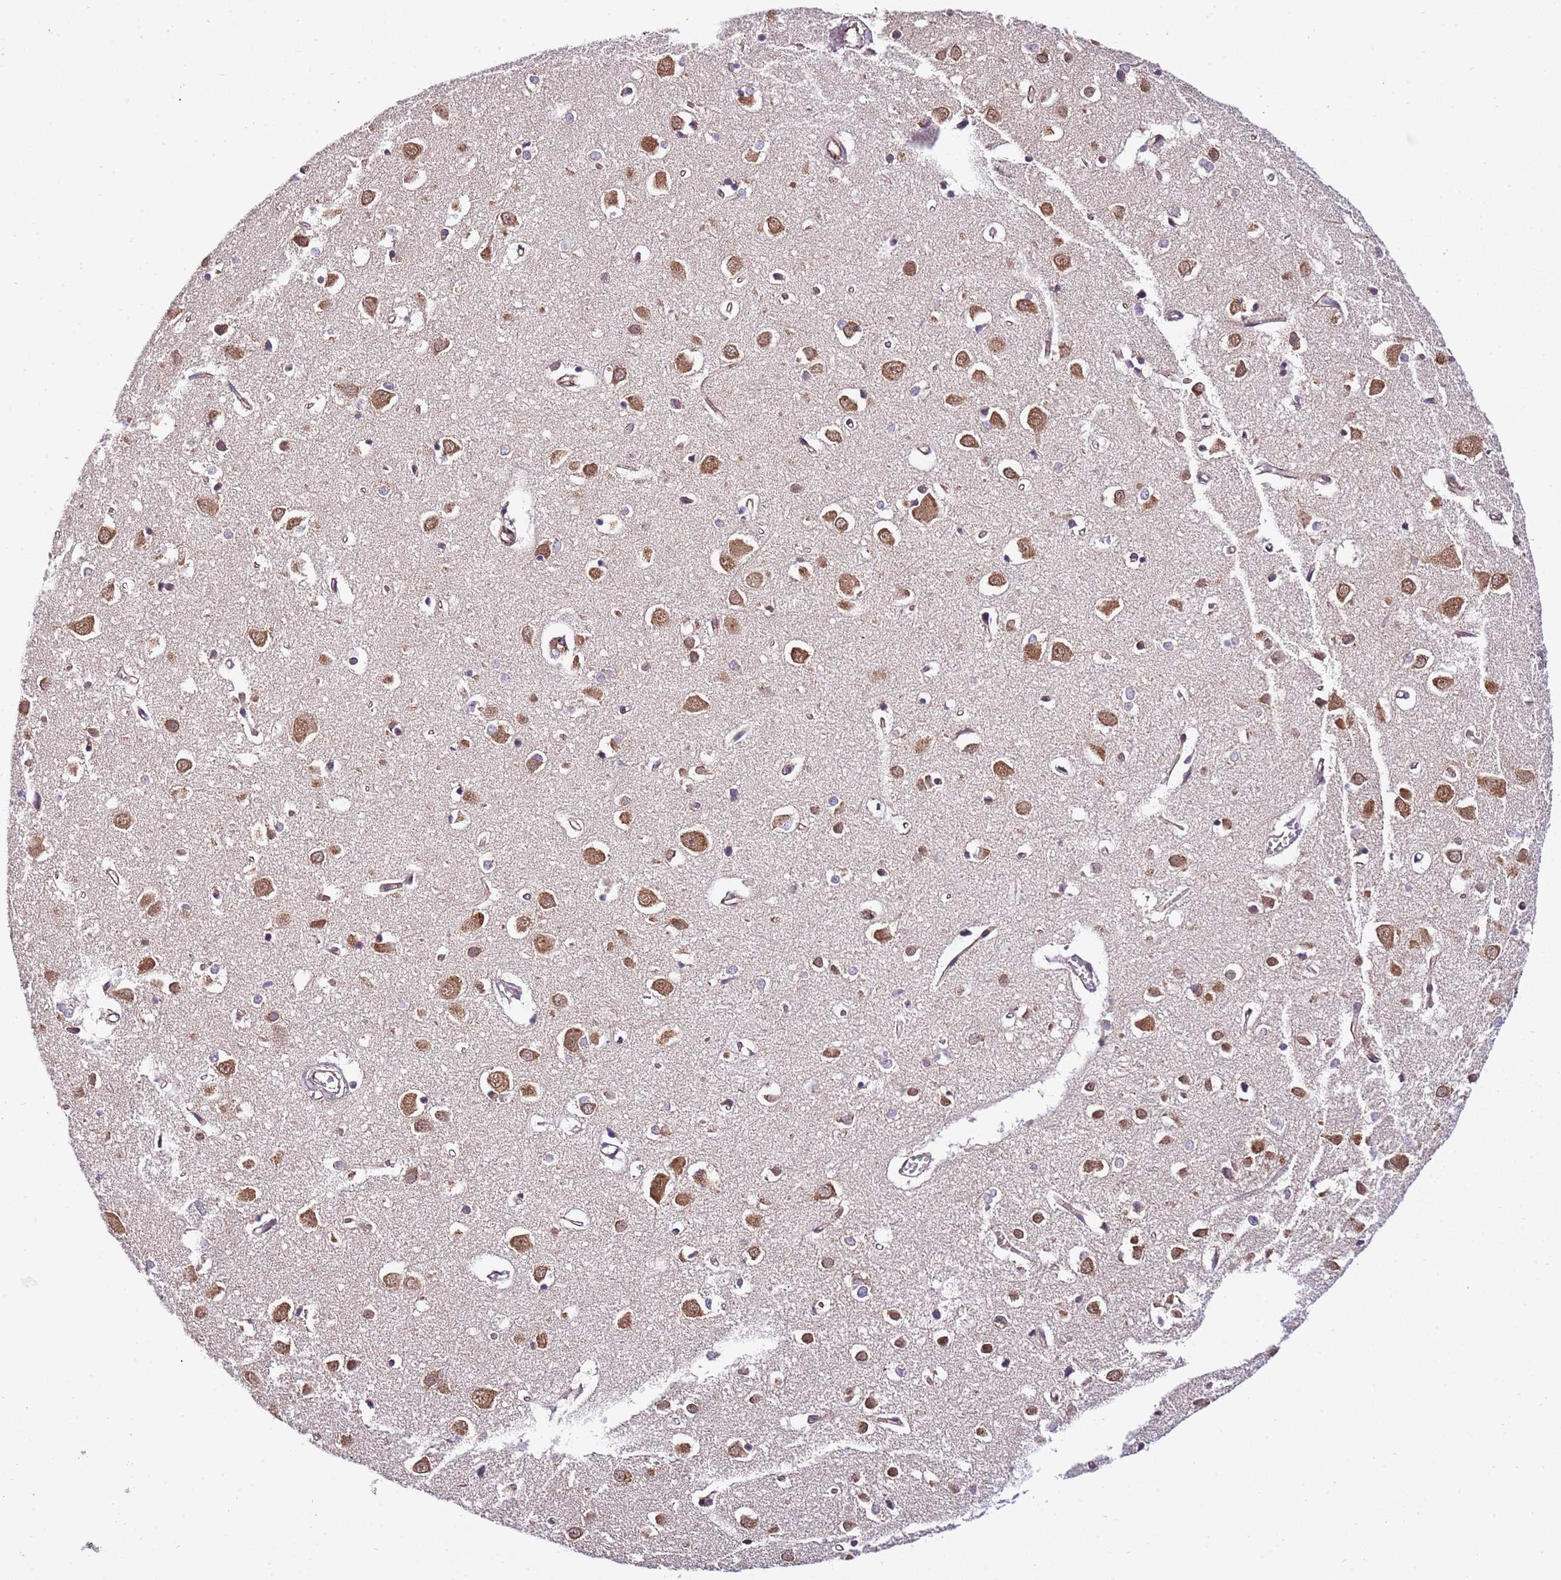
{"staining": {"intensity": "weak", "quantity": ">75%", "location": "cytoplasmic/membranous"}, "tissue": "cerebral cortex", "cell_type": "Endothelial cells", "image_type": "normal", "snomed": [{"axis": "morphology", "description": "Normal tissue, NOS"}, {"axis": "topography", "description": "Cerebral cortex"}], "caption": "Brown immunohistochemical staining in unremarkable human cerebral cortex demonstrates weak cytoplasmic/membranous expression in approximately >75% of endothelial cells.", "gene": "DONSON", "patient": {"sex": "female", "age": 64}}